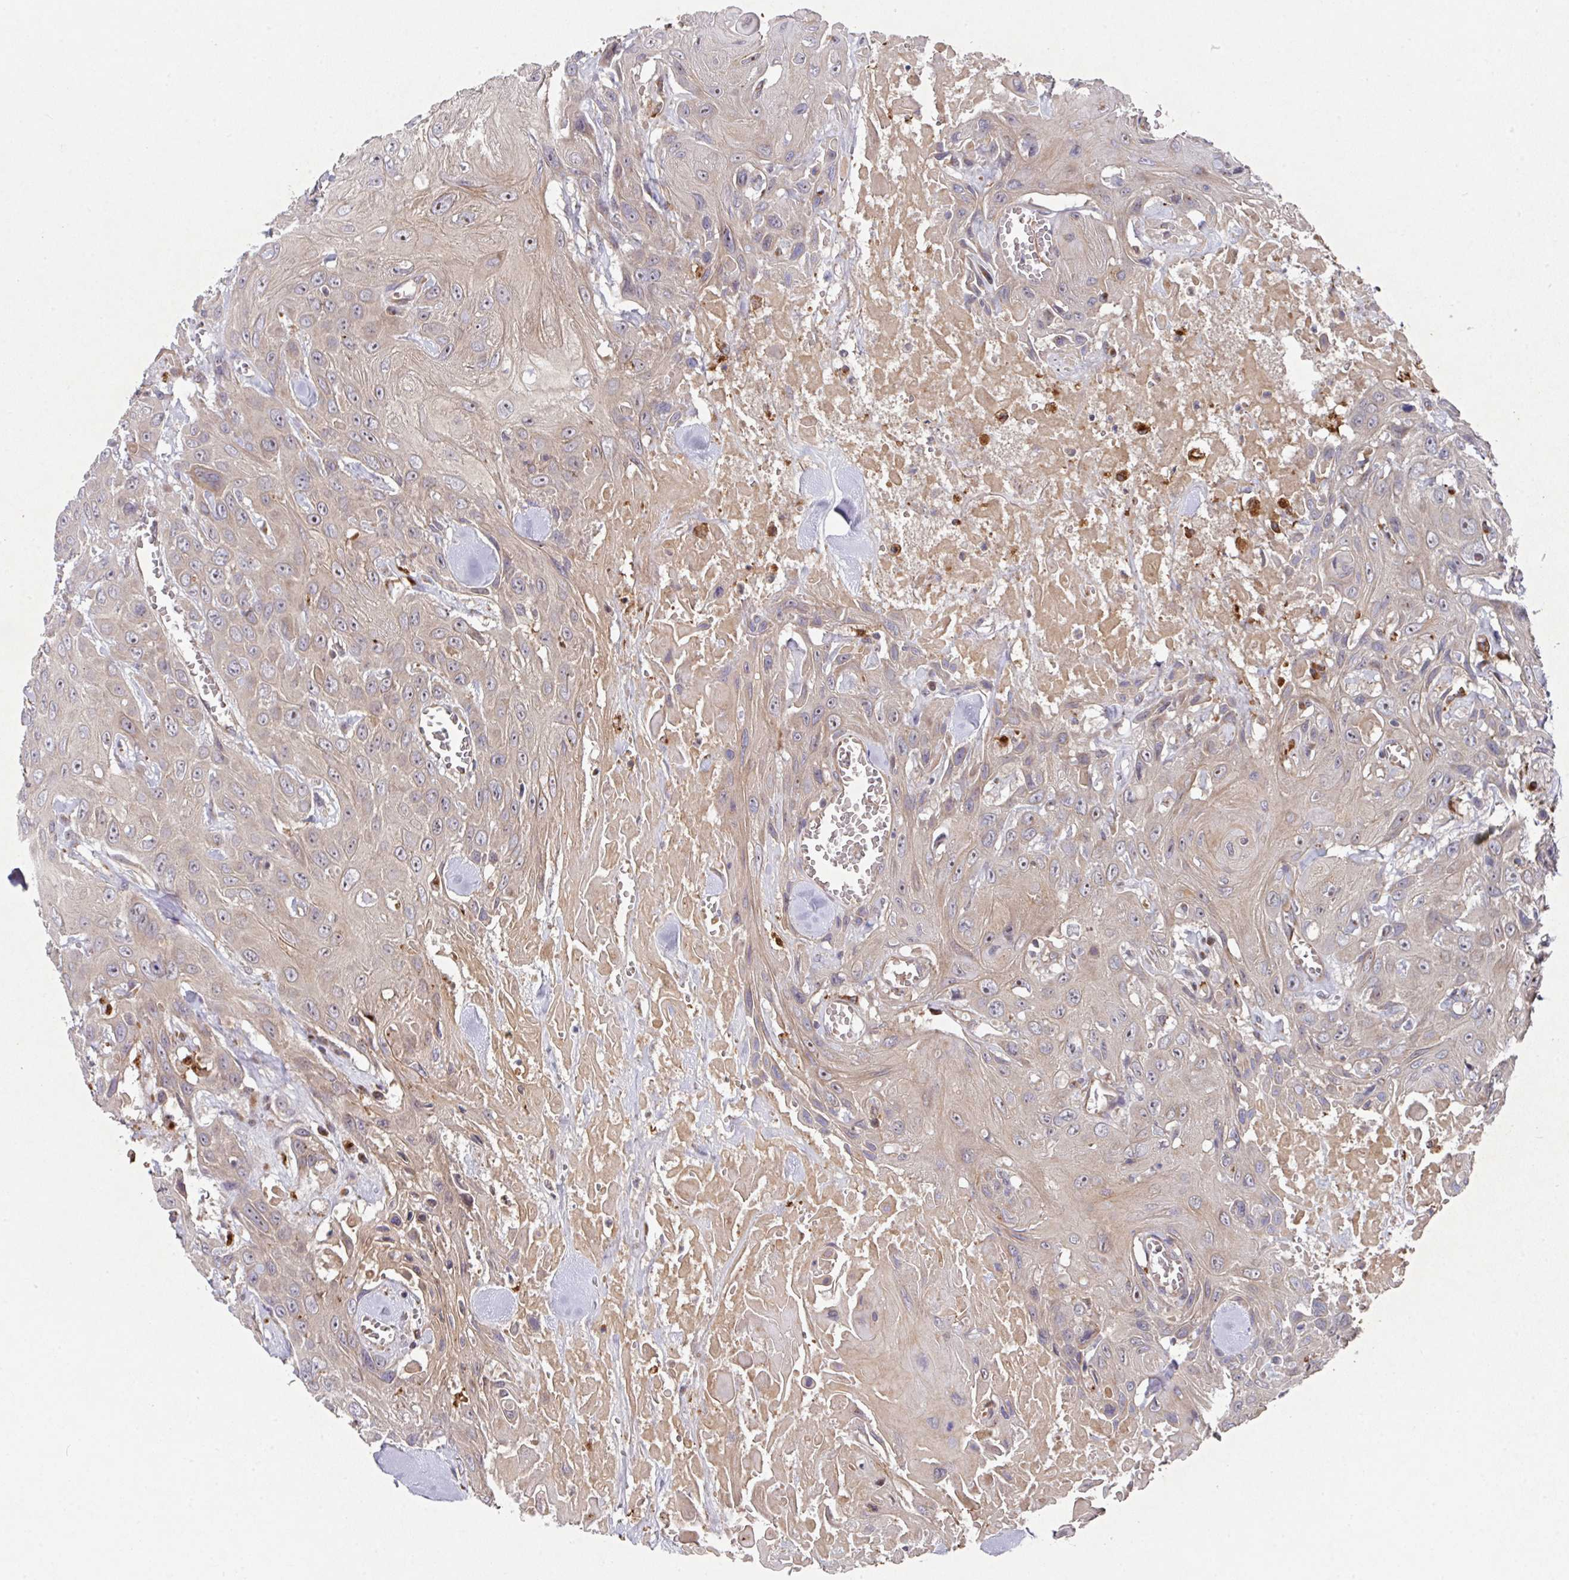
{"staining": {"intensity": "weak", "quantity": "<25%", "location": "cytoplasmic/membranous"}, "tissue": "head and neck cancer", "cell_type": "Tumor cells", "image_type": "cancer", "snomed": [{"axis": "morphology", "description": "Squamous cell carcinoma, NOS"}, {"axis": "topography", "description": "Head-Neck"}], "caption": "This is a image of immunohistochemistry (IHC) staining of head and neck squamous cell carcinoma, which shows no expression in tumor cells.", "gene": "TRIM14", "patient": {"sex": "male", "age": 81}}